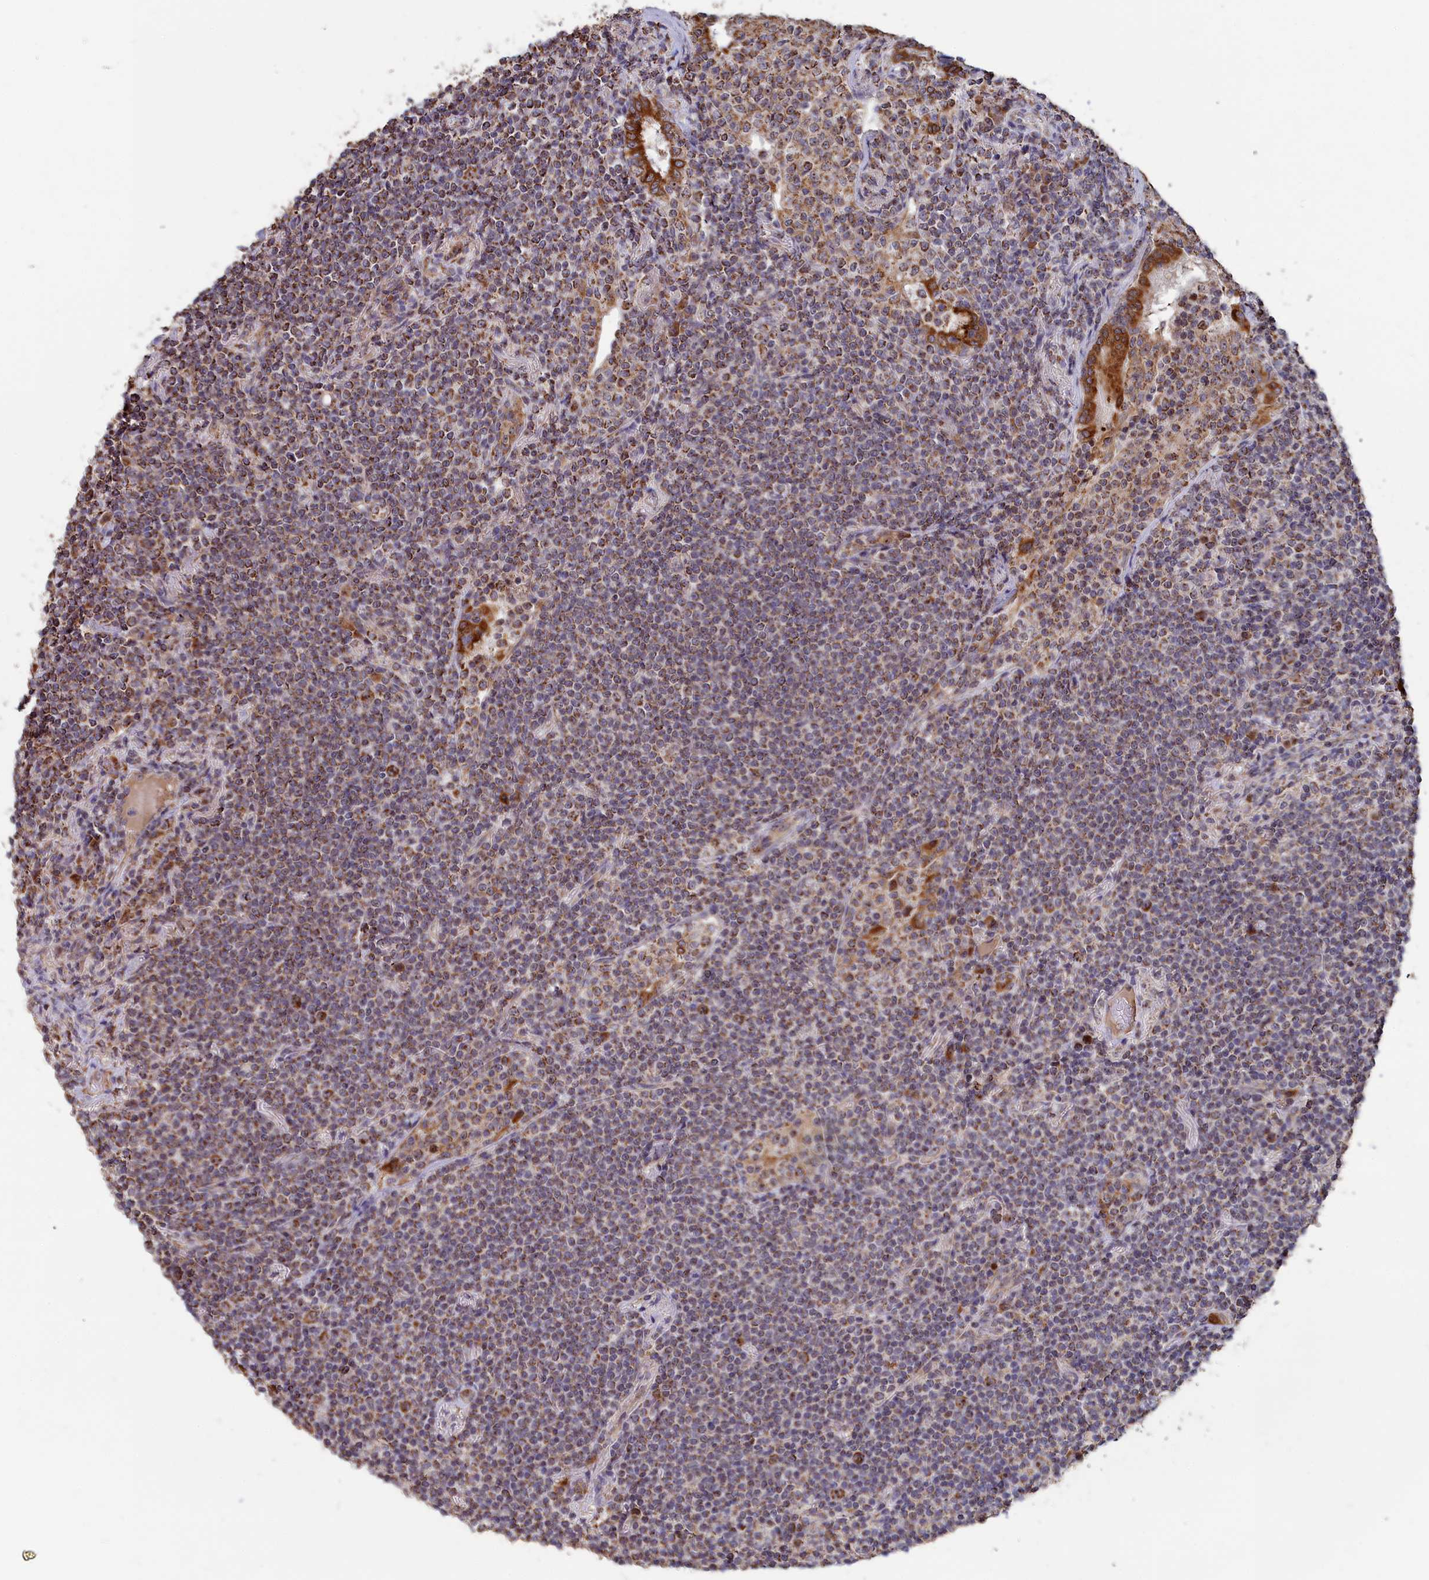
{"staining": {"intensity": "moderate", "quantity": "25%-75%", "location": "cytoplasmic/membranous"}, "tissue": "lymphoma", "cell_type": "Tumor cells", "image_type": "cancer", "snomed": [{"axis": "morphology", "description": "Malignant lymphoma, non-Hodgkin's type, Low grade"}, {"axis": "topography", "description": "Lung"}], "caption": "Immunohistochemistry of human lymphoma demonstrates medium levels of moderate cytoplasmic/membranous staining in about 25%-75% of tumor cells.", "gene": "ZNF816", "patient": {"sex": "female", "age": 71}}